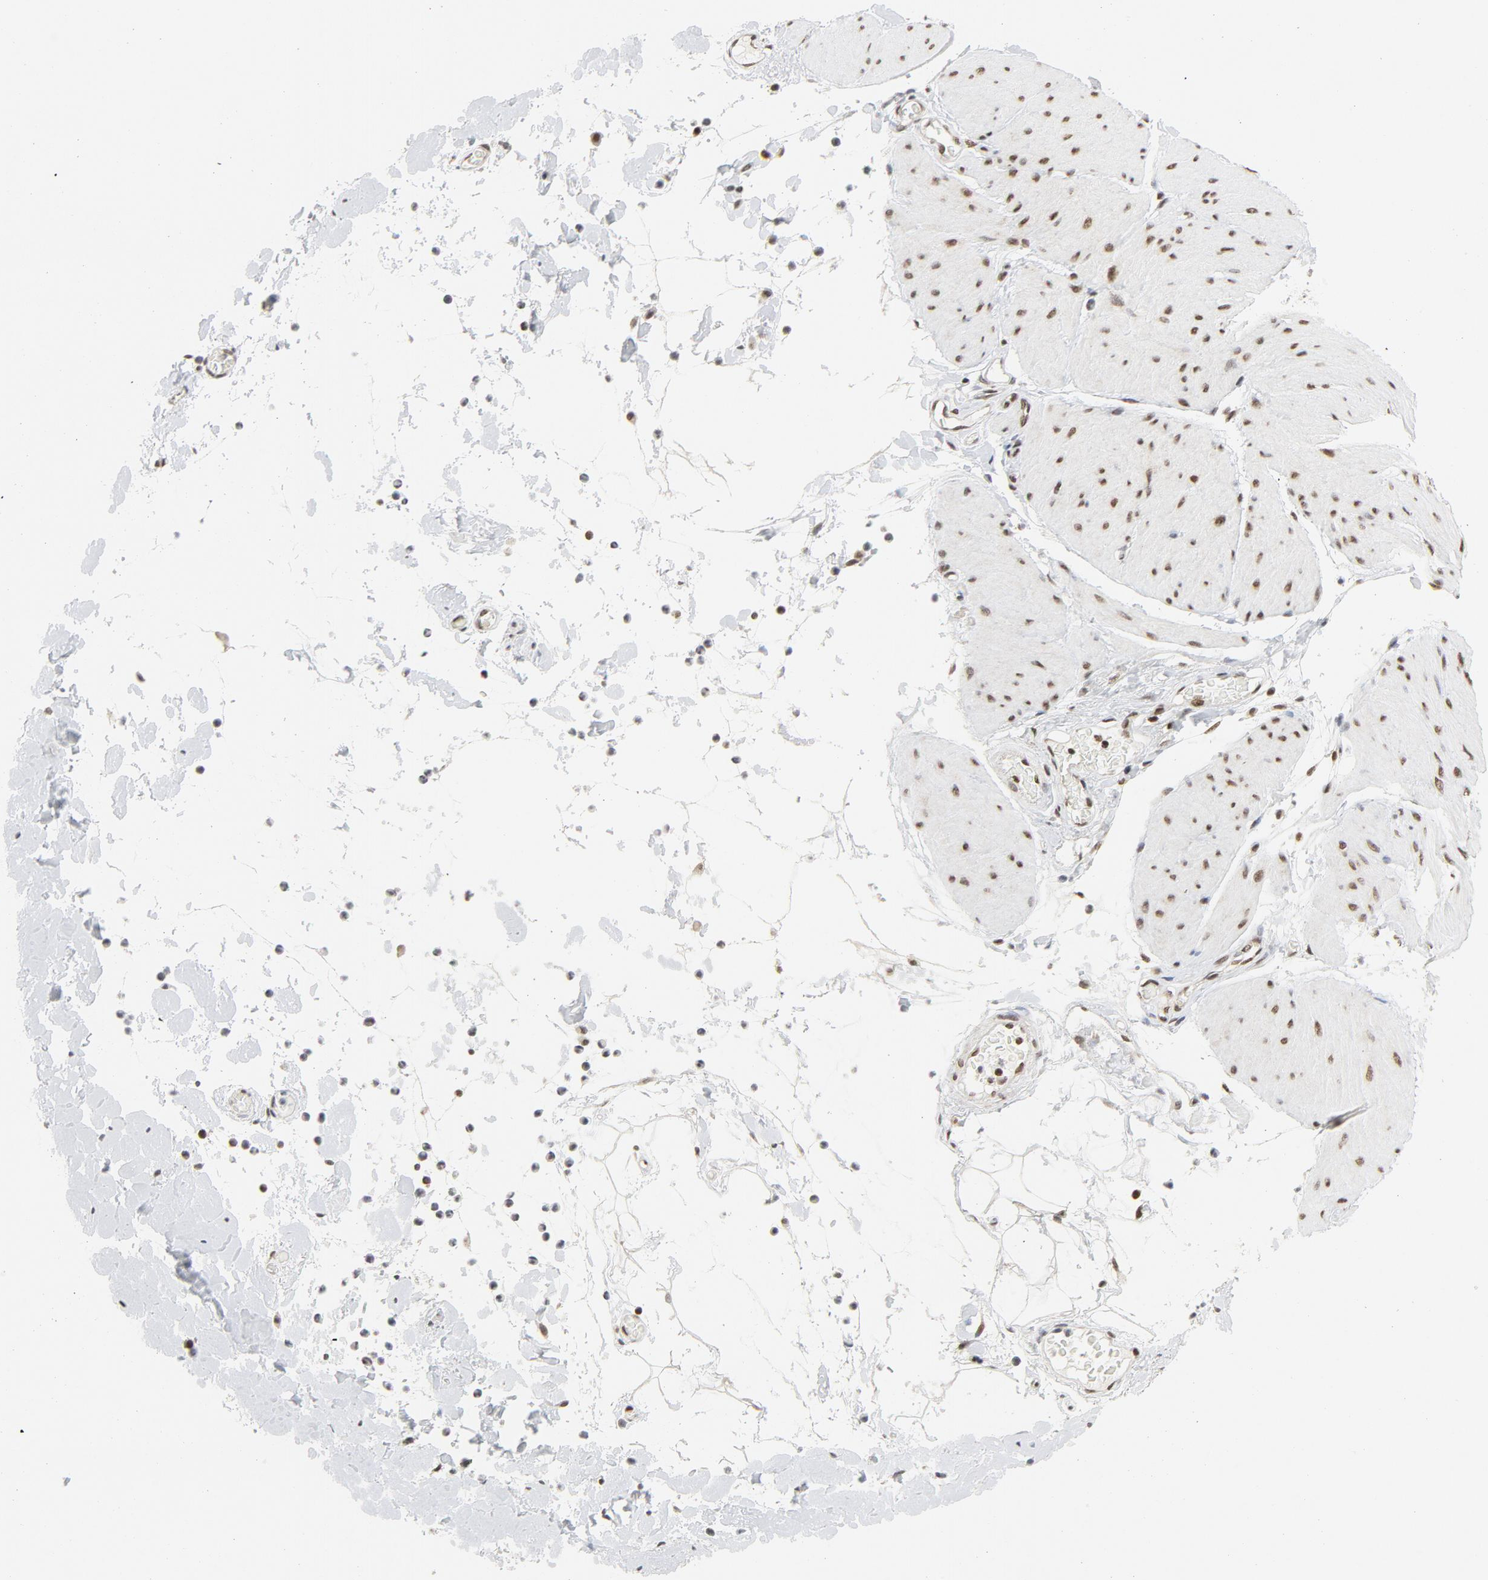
{"staining": {"intensity": "moderate", "quantity": ">75%", "location": "nuclear"}, "tissue": "smooth muscle", "cell_type": "Smooth muscle cells", "image_type": "normal", "snomed": [{"axis": "morphology", "description": "Normal tissue, NOS"}, {"axis": "topography", "description": "Smooth muscle"}, {"axis": "topography", "description": "Colon"}], "caption": "Moderate nuclear protein positivity is present in about >75% of smooth muscle cells in smooth muscle.", "gene": "ERCC1", "patient": {"sex": "male", "age": 67}}